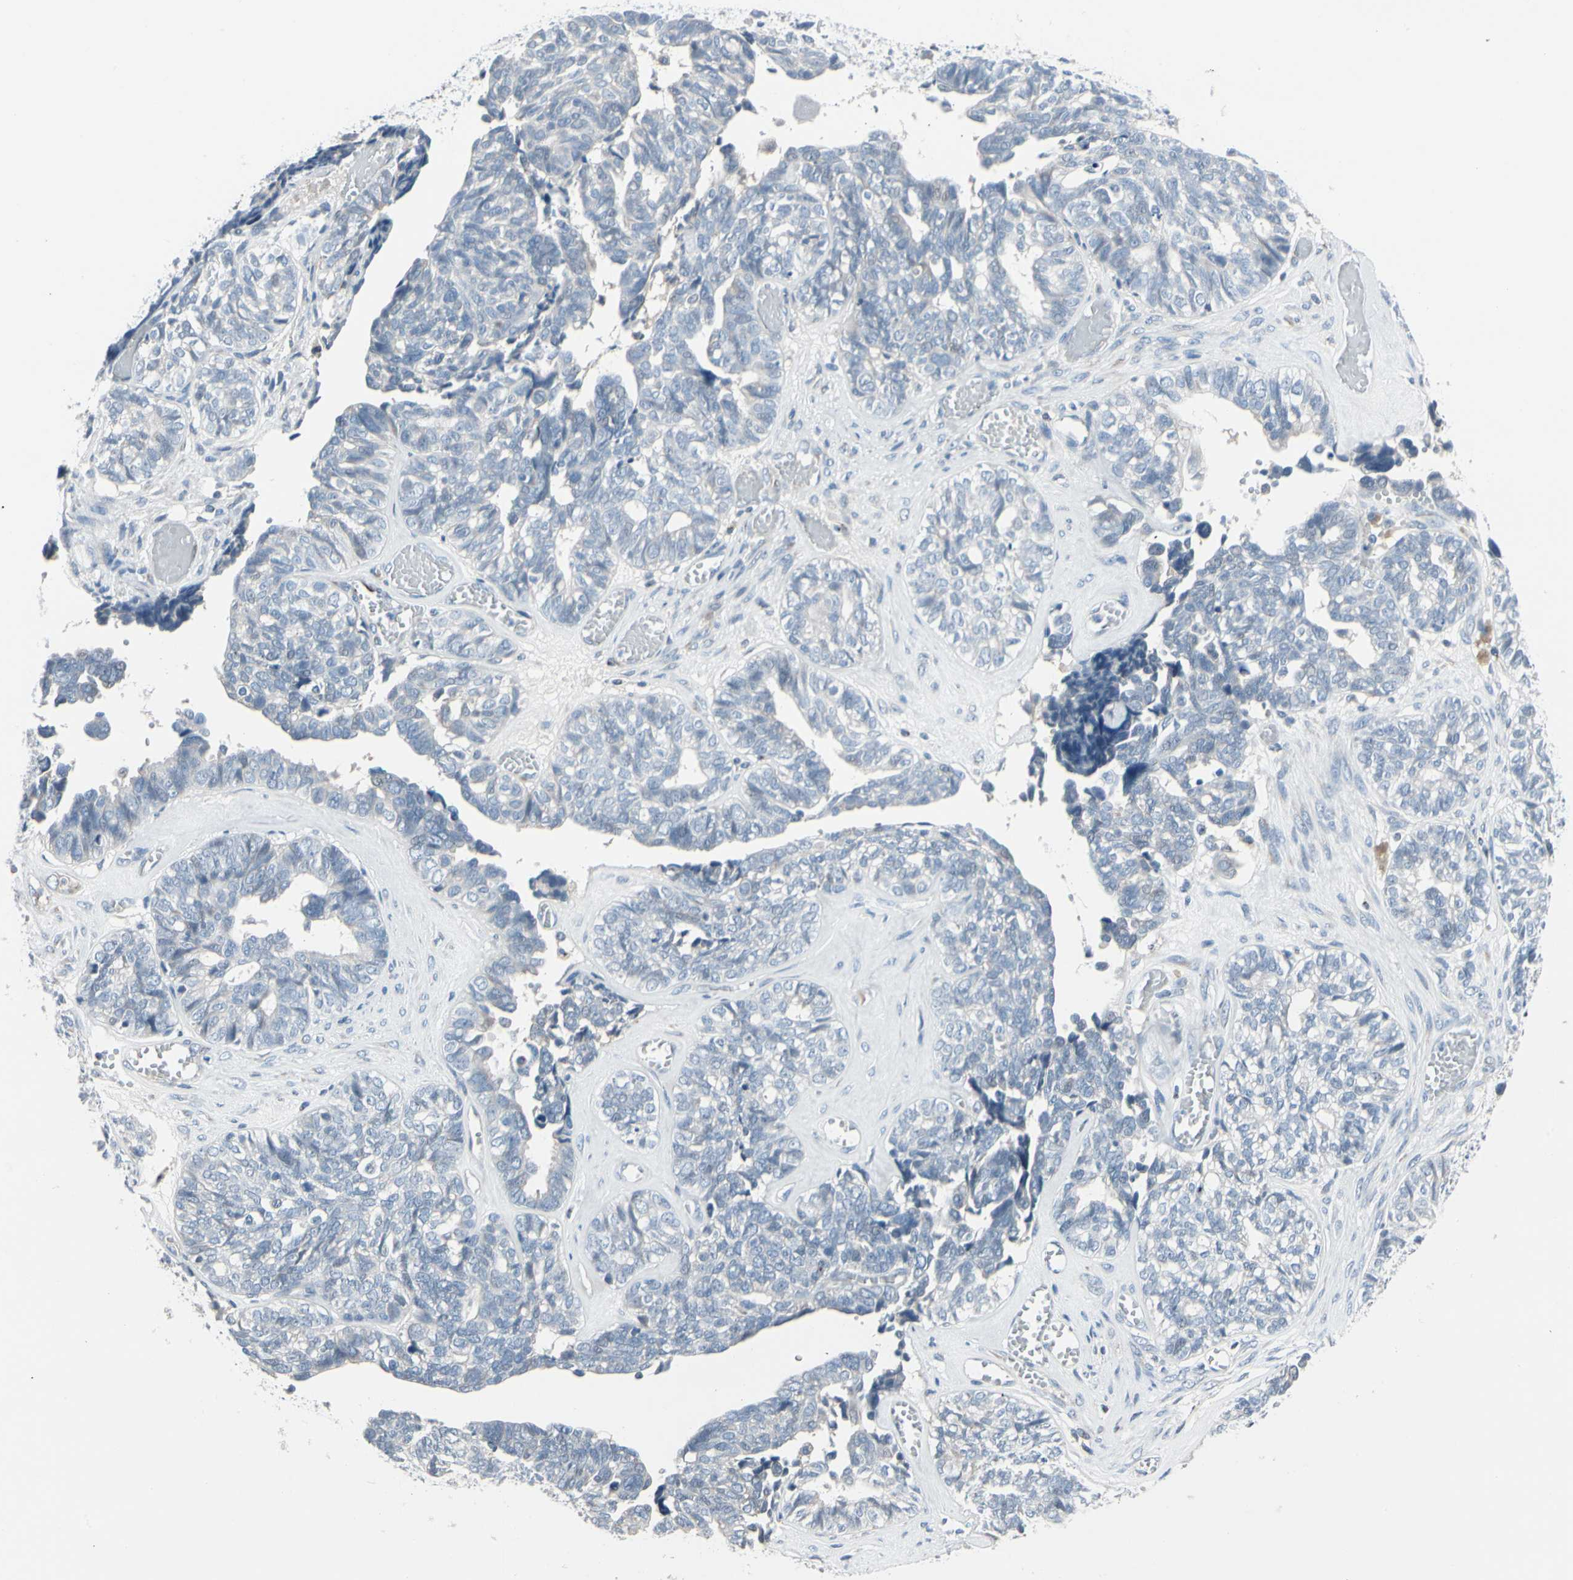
{"staining": {"intensity": "negative", "quantity": "none", "location": "none"}, "tissue": "ovarian cancer", "cell_type": "Tumor cells", "image_type": "cancer", "snomed": [{"axis": "morphology", "description": "Cystadenocarcinoma, serous, NOS"}, {"axis": "topography", "description": "Ovary"}], "caption": "DAB immunohistochemical staining of ovarian cancer (serous cystadenocarcinoma) shows no significant positivity in tumor cells. (Stains: DAB (3,3'-diaminobenzidine) immunohistochemistry (IHC) with hematoxylin counter stain, Microscopy: brightfield microscopy at high magnification).", "gene": "PGR", "patient": {"sex": "female", "age": 79}}